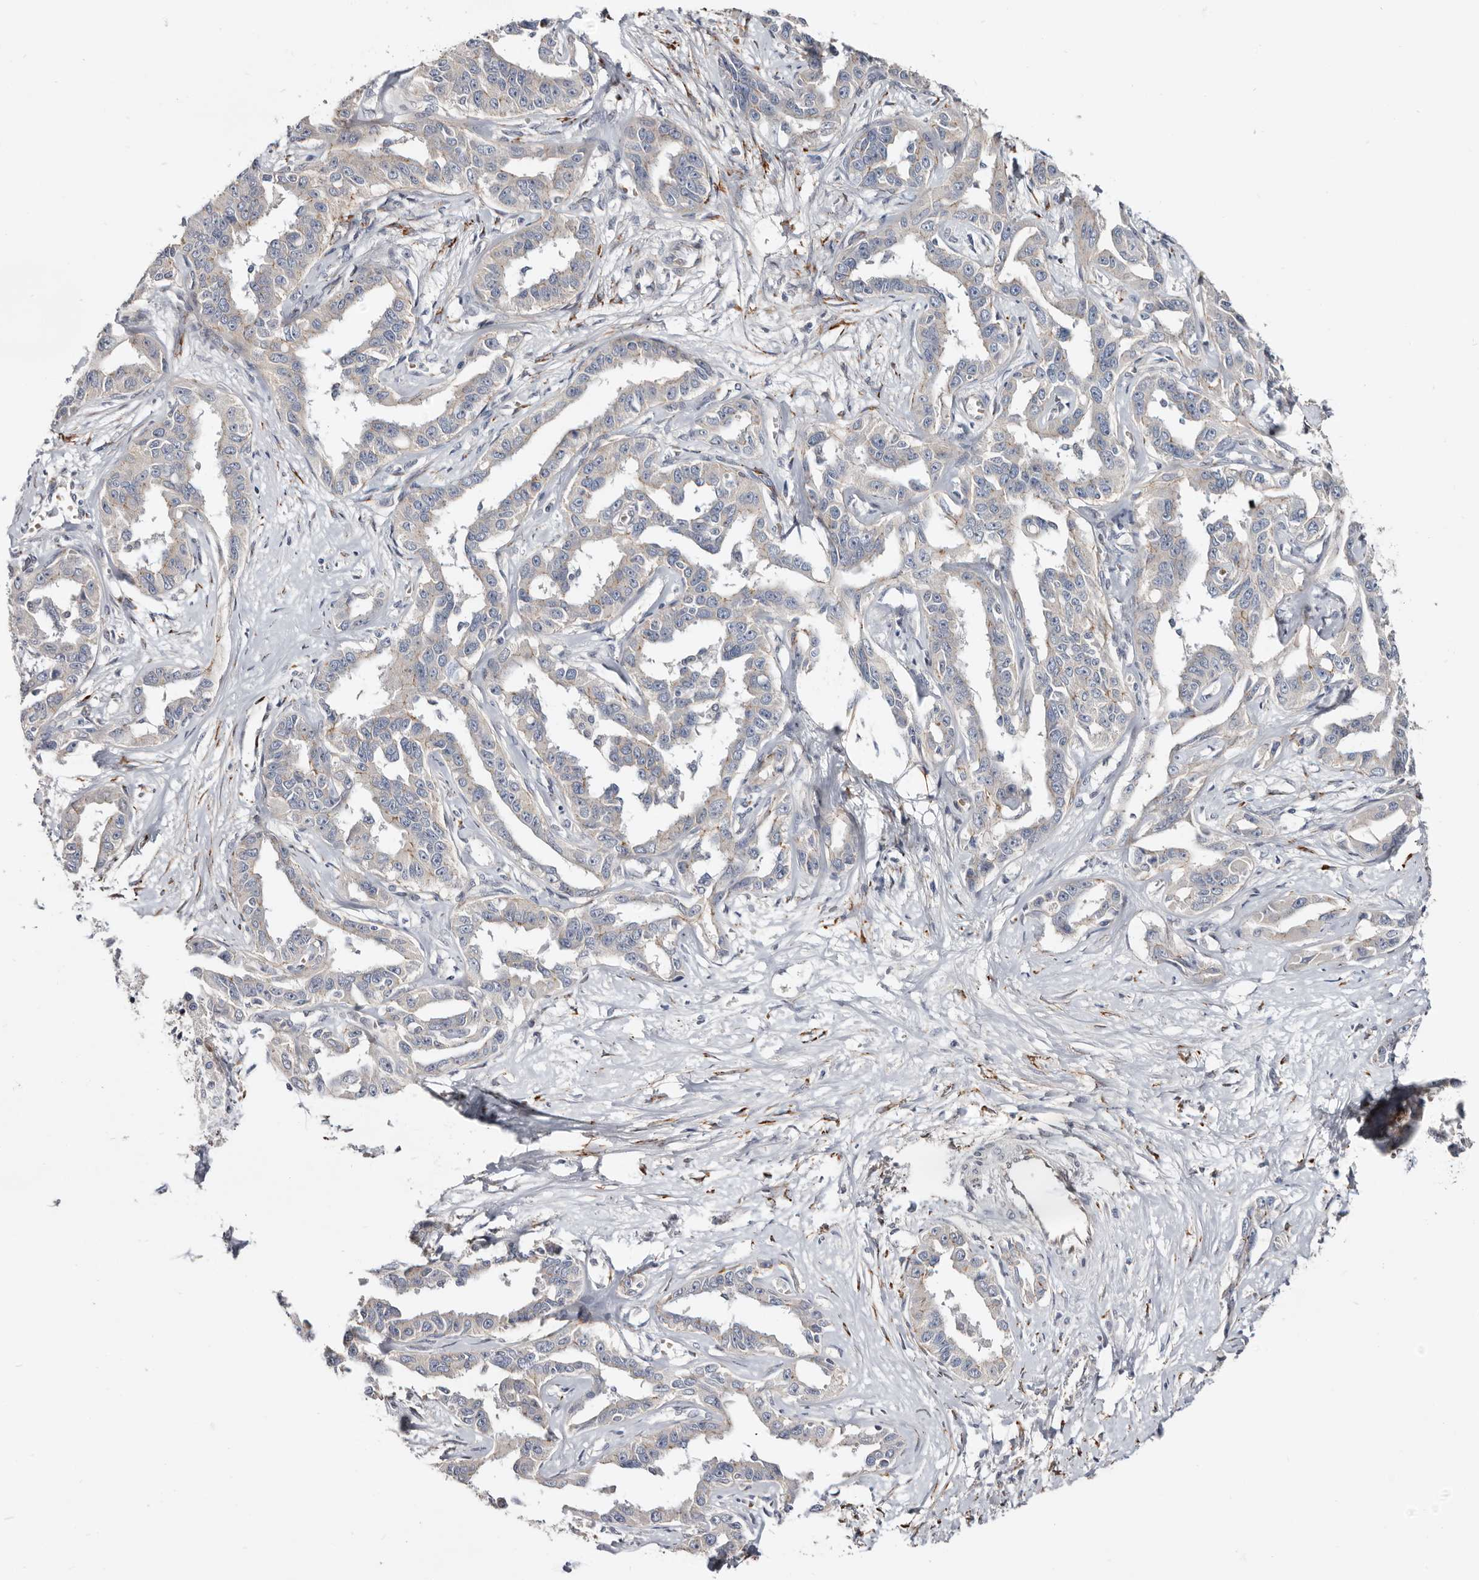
{"staining": {"intensity": "negative", "quantity": "none", "location": "none"}, "tissue": "liver cancer", "cell_type": "Tumor cells", "image_type": "cancer", "snomed": [{"axis": "morphology", "description": "Cholangiocarcinoma"}, {"axis": "topography", "description": "Liver"}], "caption": "An IHC image of liver cancer (cholangiocarcinoma) is shown. There is no staining in tumor cells of liver cancer (cholangiocarcinoma).", "gene": "USH1C", "patient": {"sex": "male", "age": 59}}